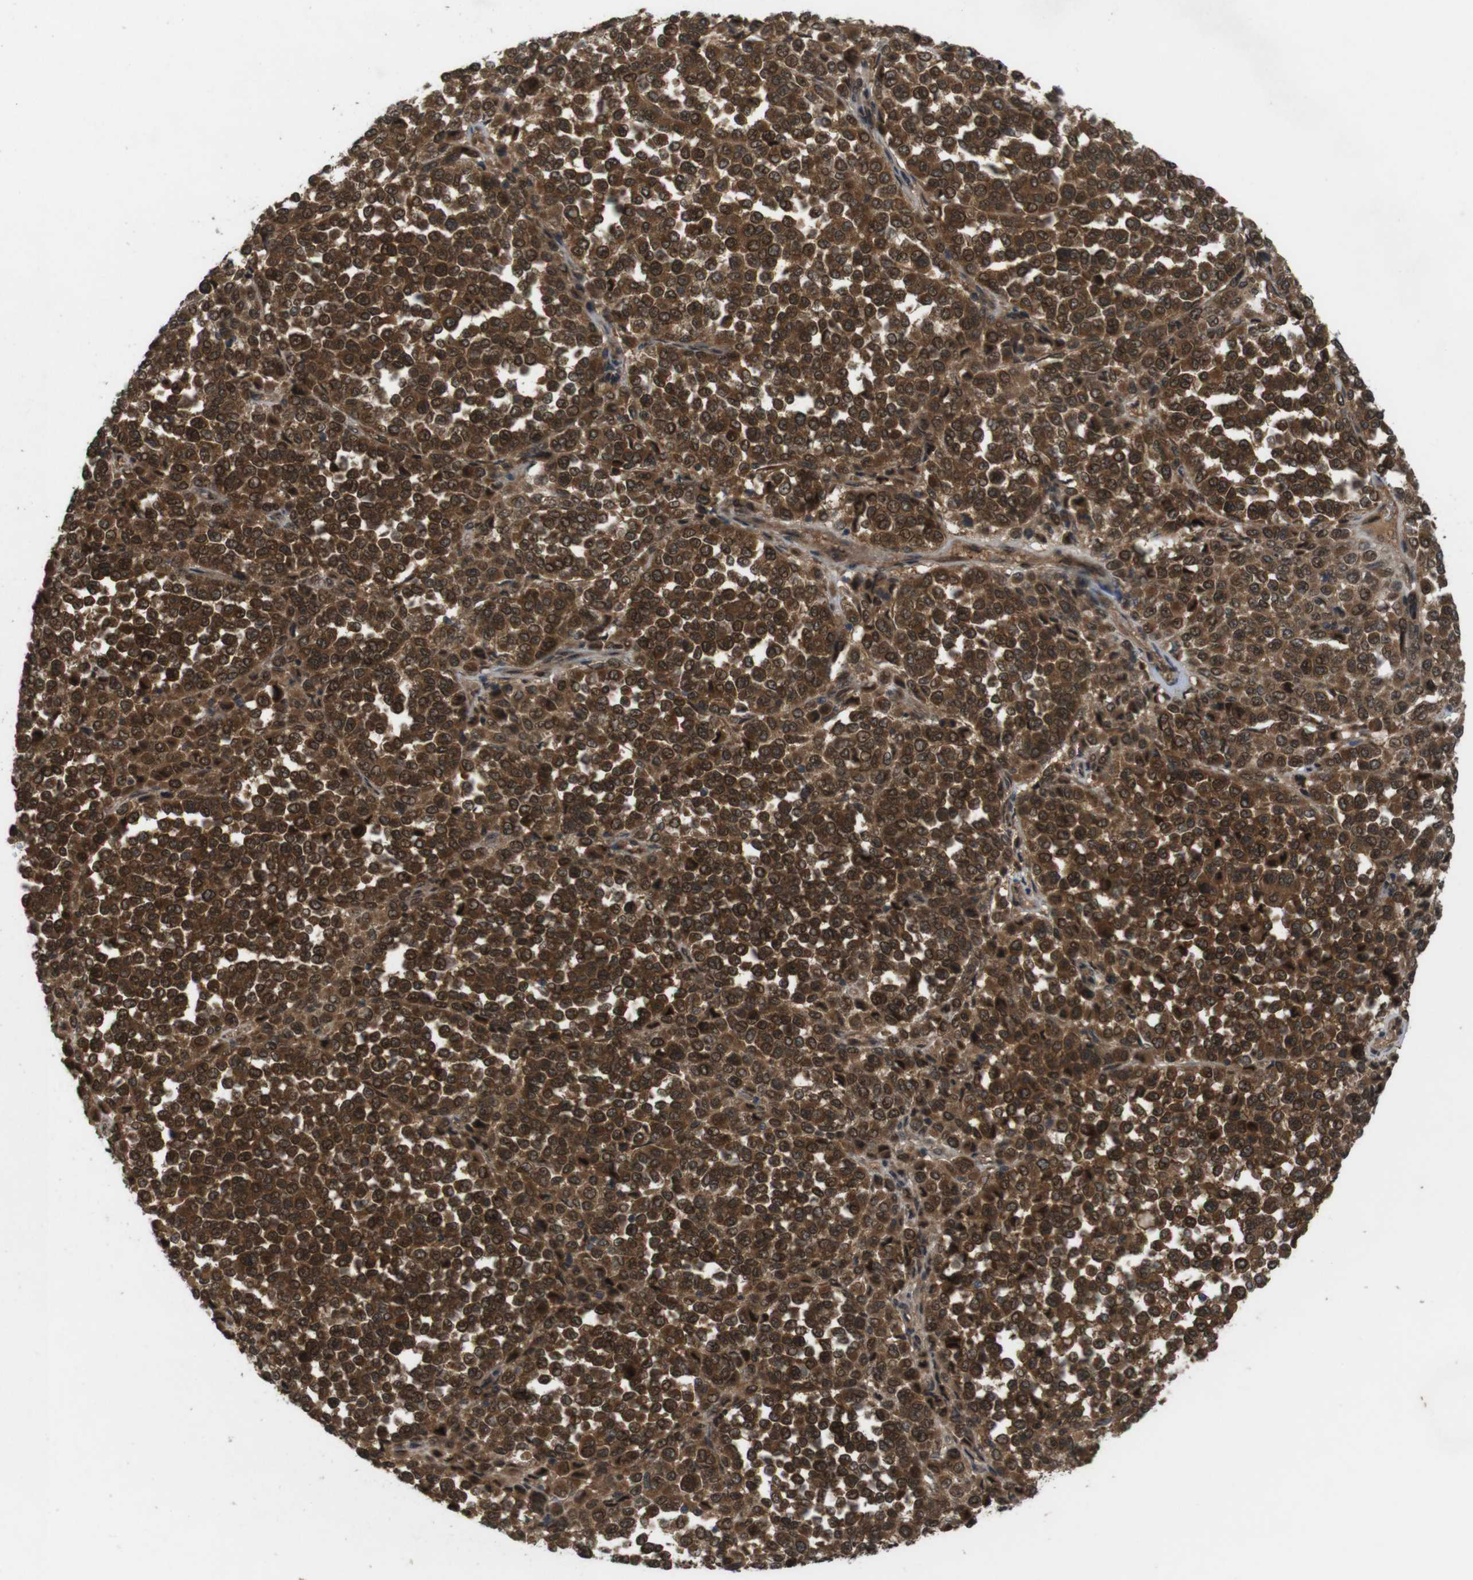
{"staining": {"intensity": "strong", "quantity": ">75%", "location": "cytoplasmic/membranous,nuclear"}, "tissue": "melanoma", "cell_type": "Tumor cells", "image_type": "cancer", "snomed": [{"axis": "morphology", "description": "Malignant melanoma, Metastatic site"}, {"axis": "topography", "description": "Pancreas"}], "caption": "The image demonstrates immunohistochemical staining of melanoma. There is strong cytoplasmic/membranous and nuclear staining is seen in about >75% of tumor cells. The staining was performed using DAB, with brown indicating positive protein expression. Nuclei are stained blue with hematoxylin.", "gene": "NFKBIE", "patient": {"sex": "female", "age": 30}}